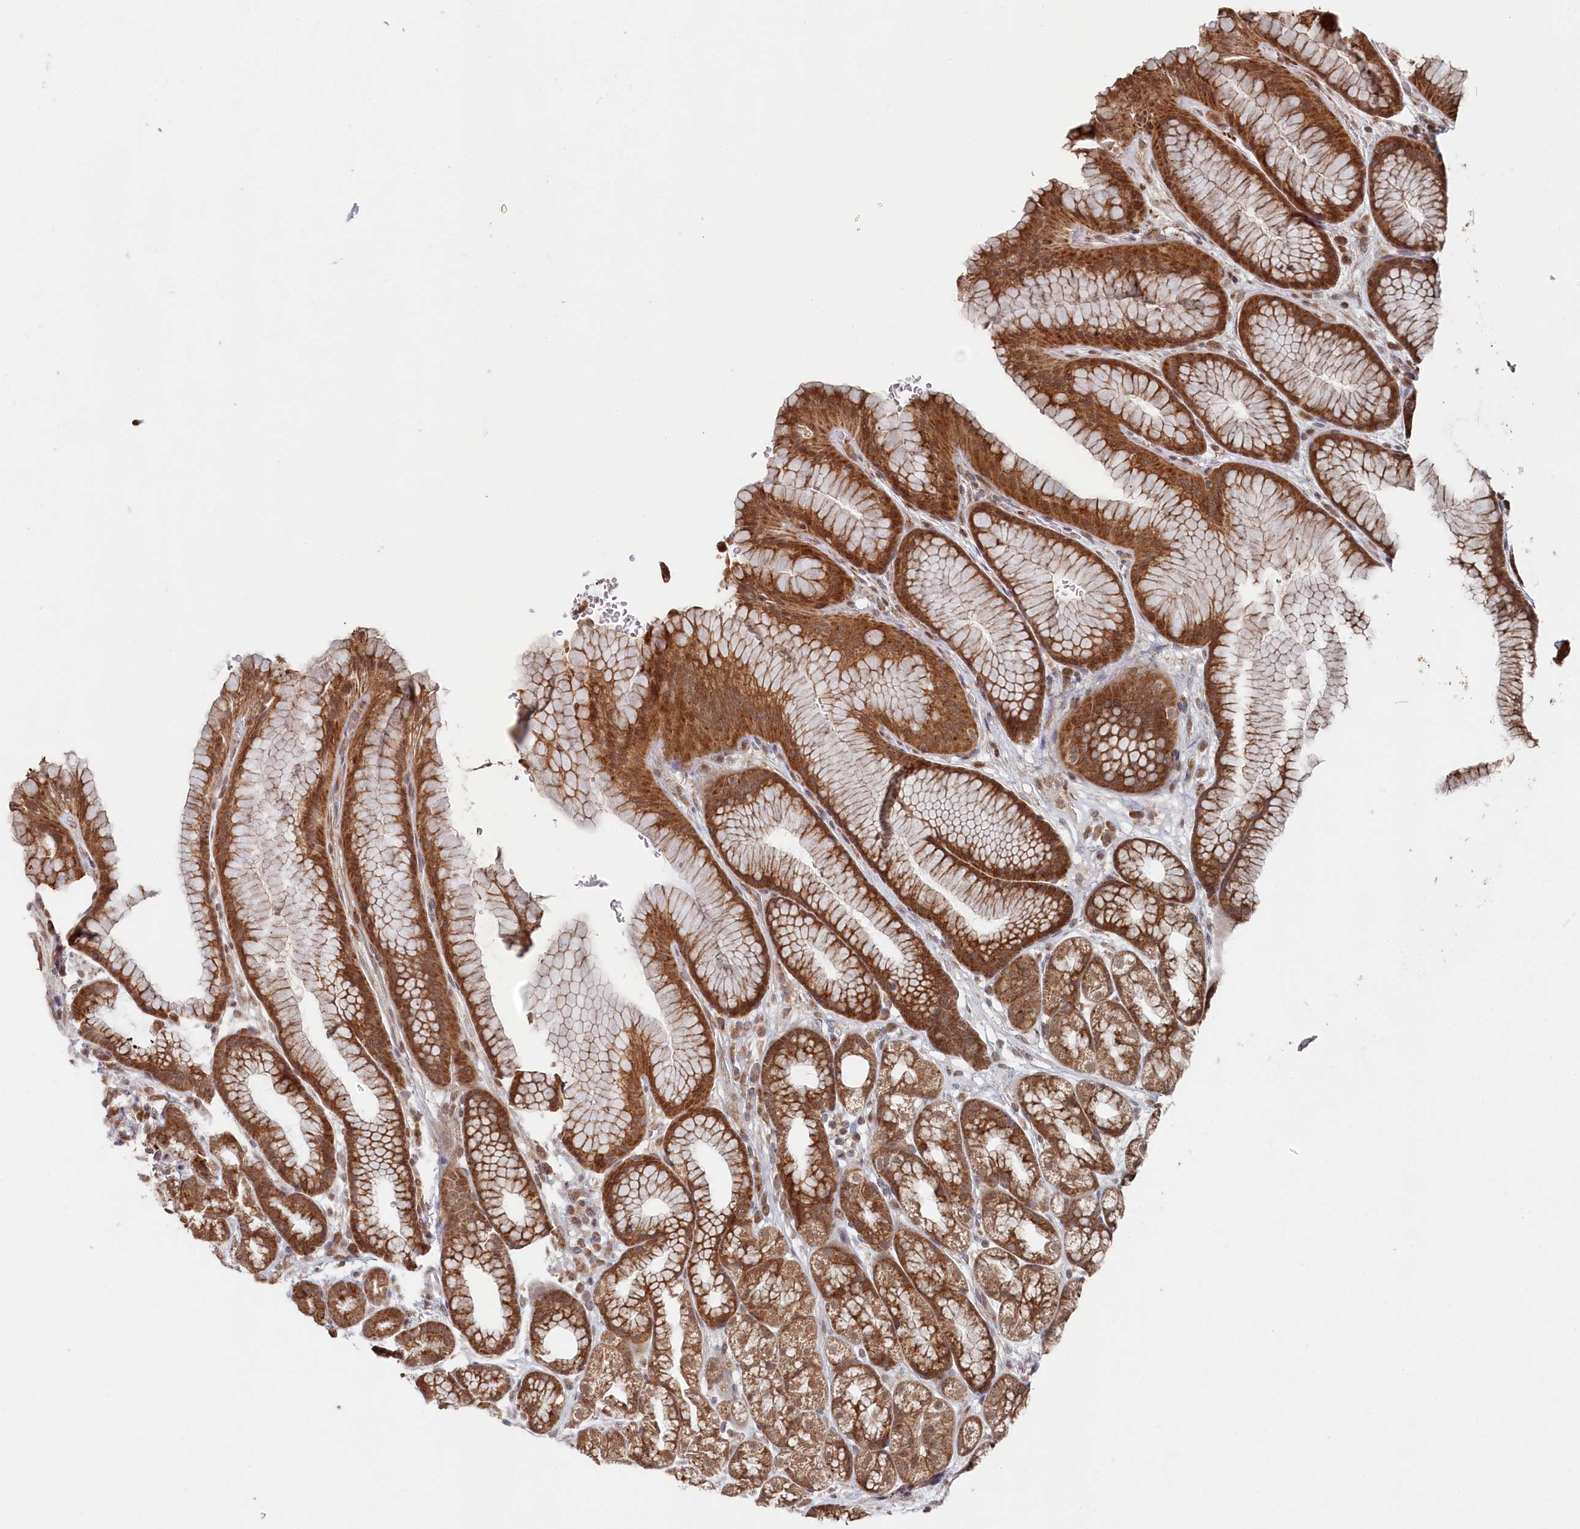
{"staining": {"intensity": "moderate", "quantity": ">75%", "location": "cytoplasmic/membranous,nuclear"}, "tissue": "stomach", "cell_type": "Glandular cells", "image_type": "normal", "snomed": [{"axis": "morphology", "description": "Normal tissue, NOS"}, {"axis": "morphology", "description": "Adenocarcinoma, NOS"}, {"axis": "topography", "description": "Stomach"}], "caption": "This is a micrograph of IHC staining of normal stomach, which shows moderate expression in the cytoplasmic/membranous,nuclear of glandular cells.", "gene": "WAPL", "patient": {"sex": "male", "age": 57}}